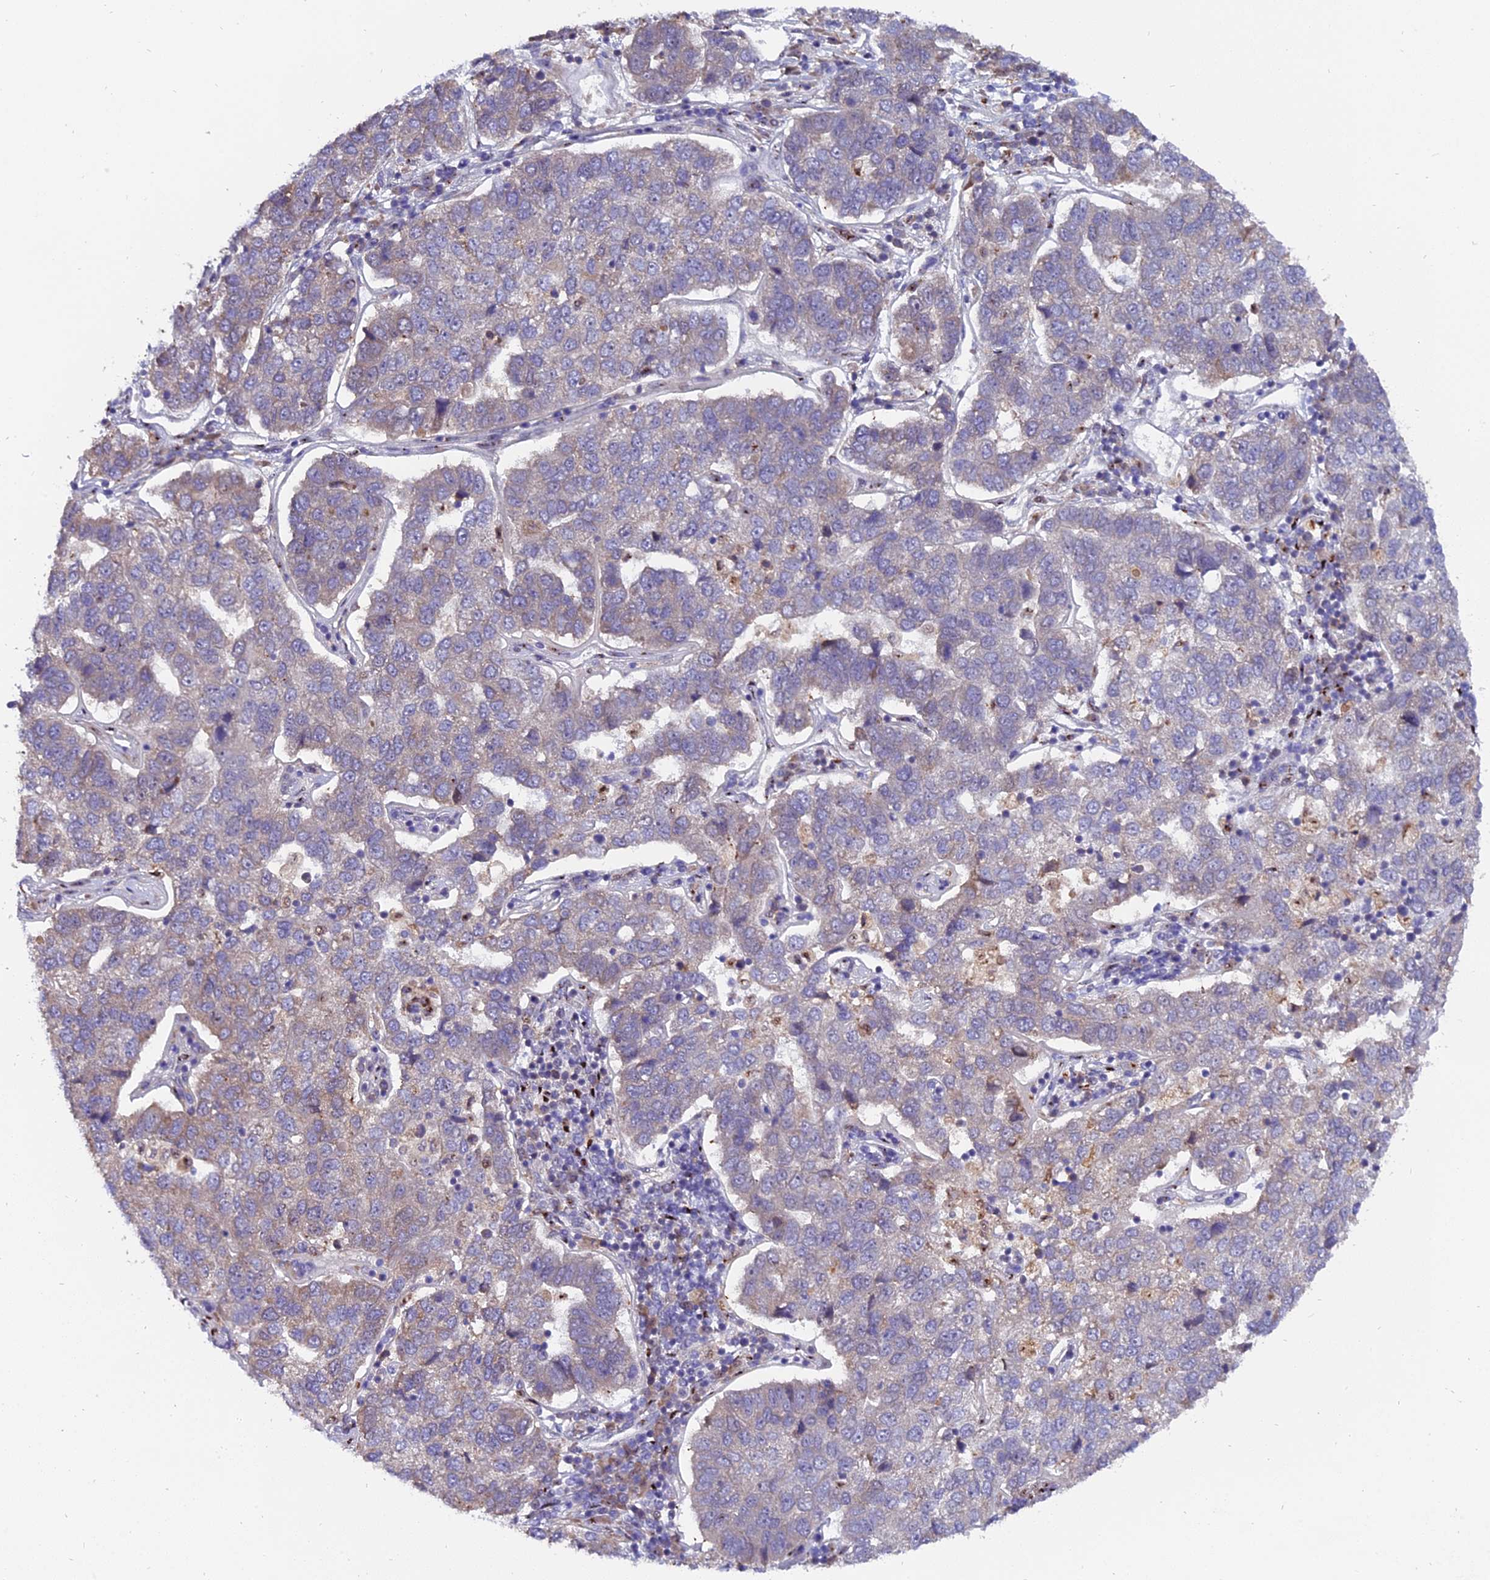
{"staining": {"intensity": "negative", "quantity": "none", "location": "none"}, "tissue": "pancreatic cancer", "cell_type": "Tumor cells", "image_type": "cancer", "snomed": [{"axis": "morphology", "description": "Adenocarcinoma, NOS"}, {"axis": "topography", "description": "Pancreas"}], "caption": "The image exhibits no staining of tumor cells in pancreatic cancer. Brightfield microscopy of immunohistochemistry stained with DAB (3,3'-diaminobenzidine) (brown) and hematoxylin (blue), captured at high magnification.", "gene": "FAM118B", "patient": {"sex": "female", "age": 61}}